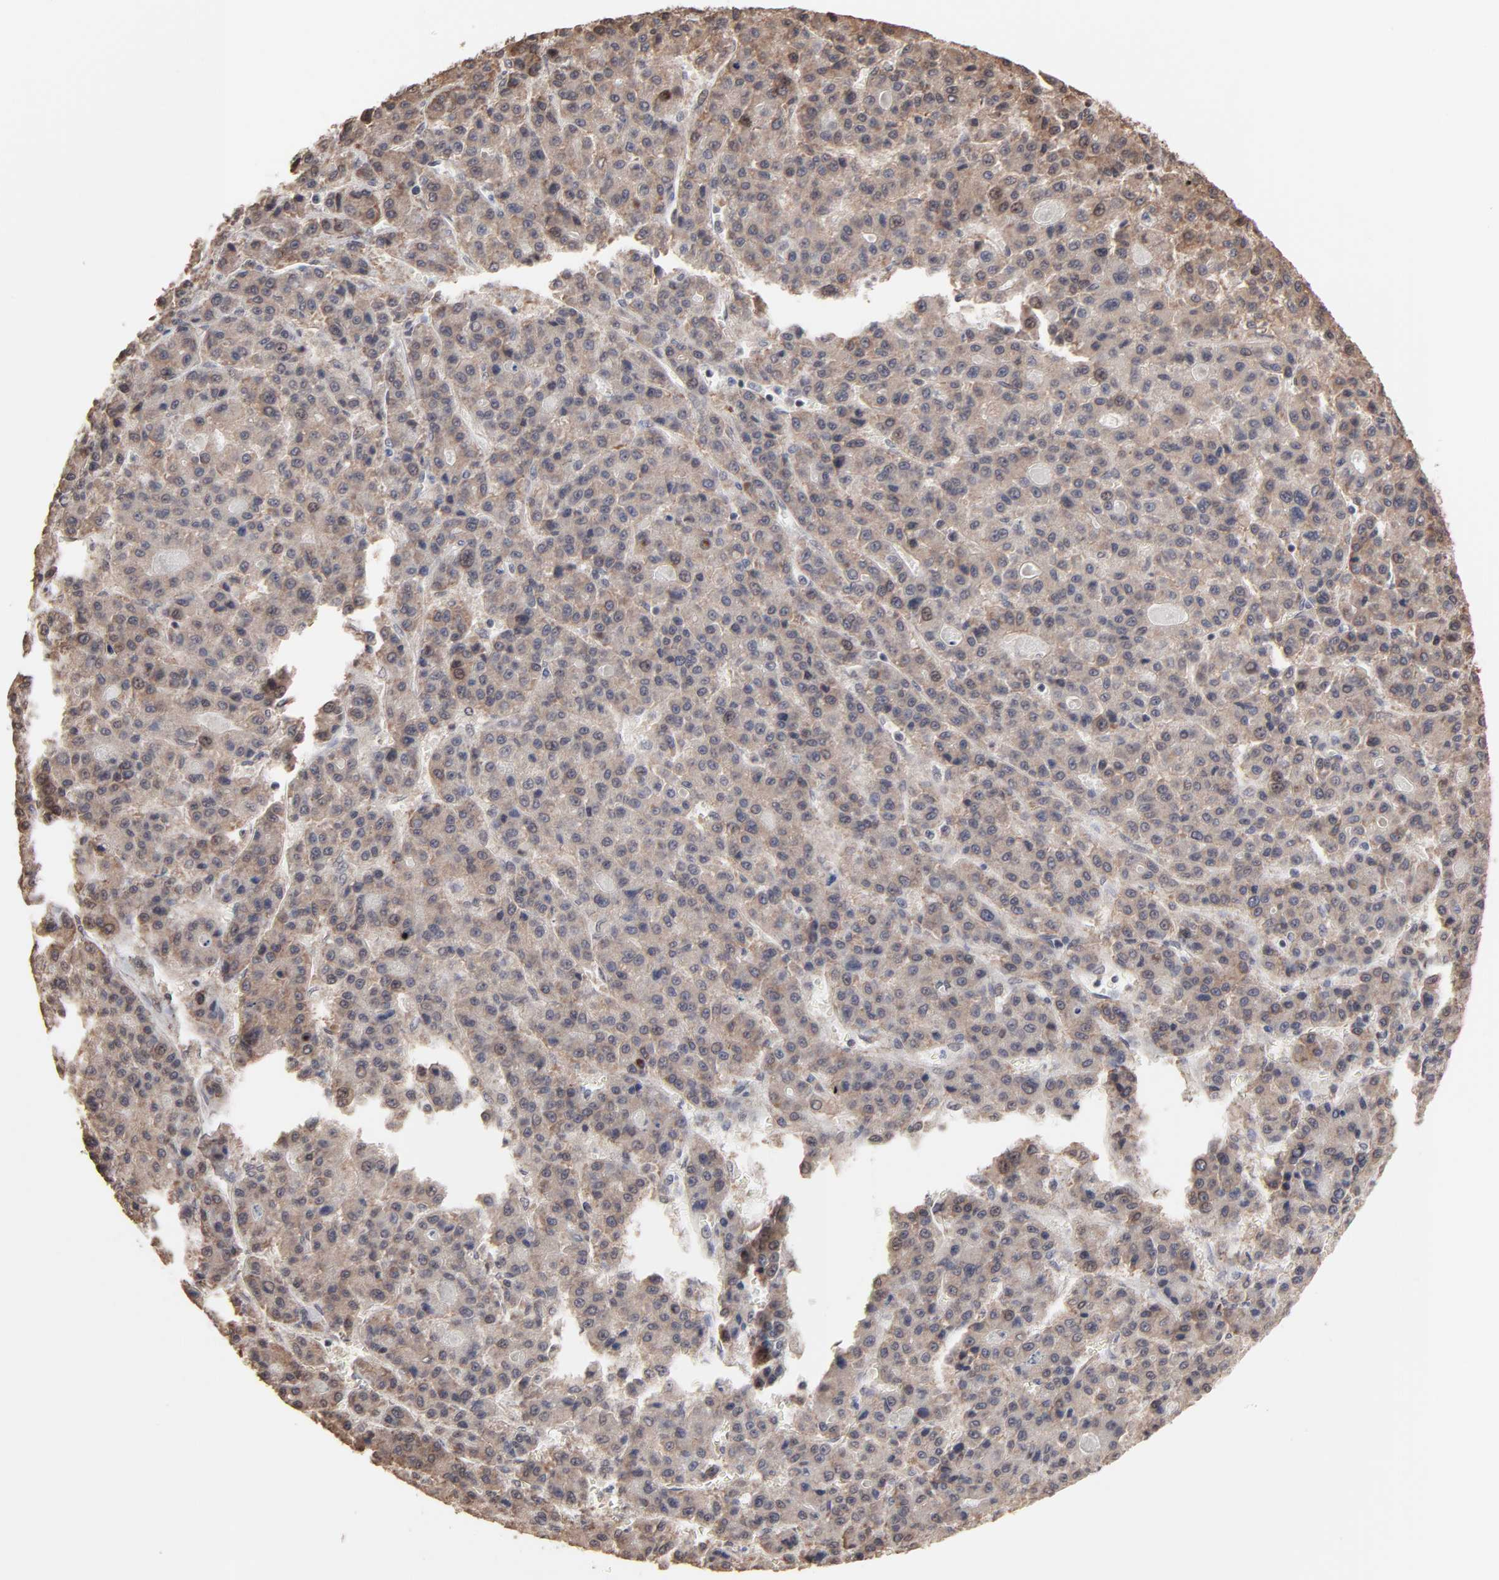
{"staining": {"intensity": "weak", "quantity": "25%-75%", "location": "cytoplasmic/membranous"}, "tissue": "liver cancer", "cell_type": "Tumor cells", "image_type": "cancer", "snomed": [{"axis": "morphology", "description": "Carcinoma, Hepatocellular, NOS"}, {"axis": "topography", "description": "Liver"}], "caption": "Human liver cancer stained with a protein marker exhibits weak staining in tumor cells.", "gene": "CHM", "patient": {"sex": "male", "age": 70}}